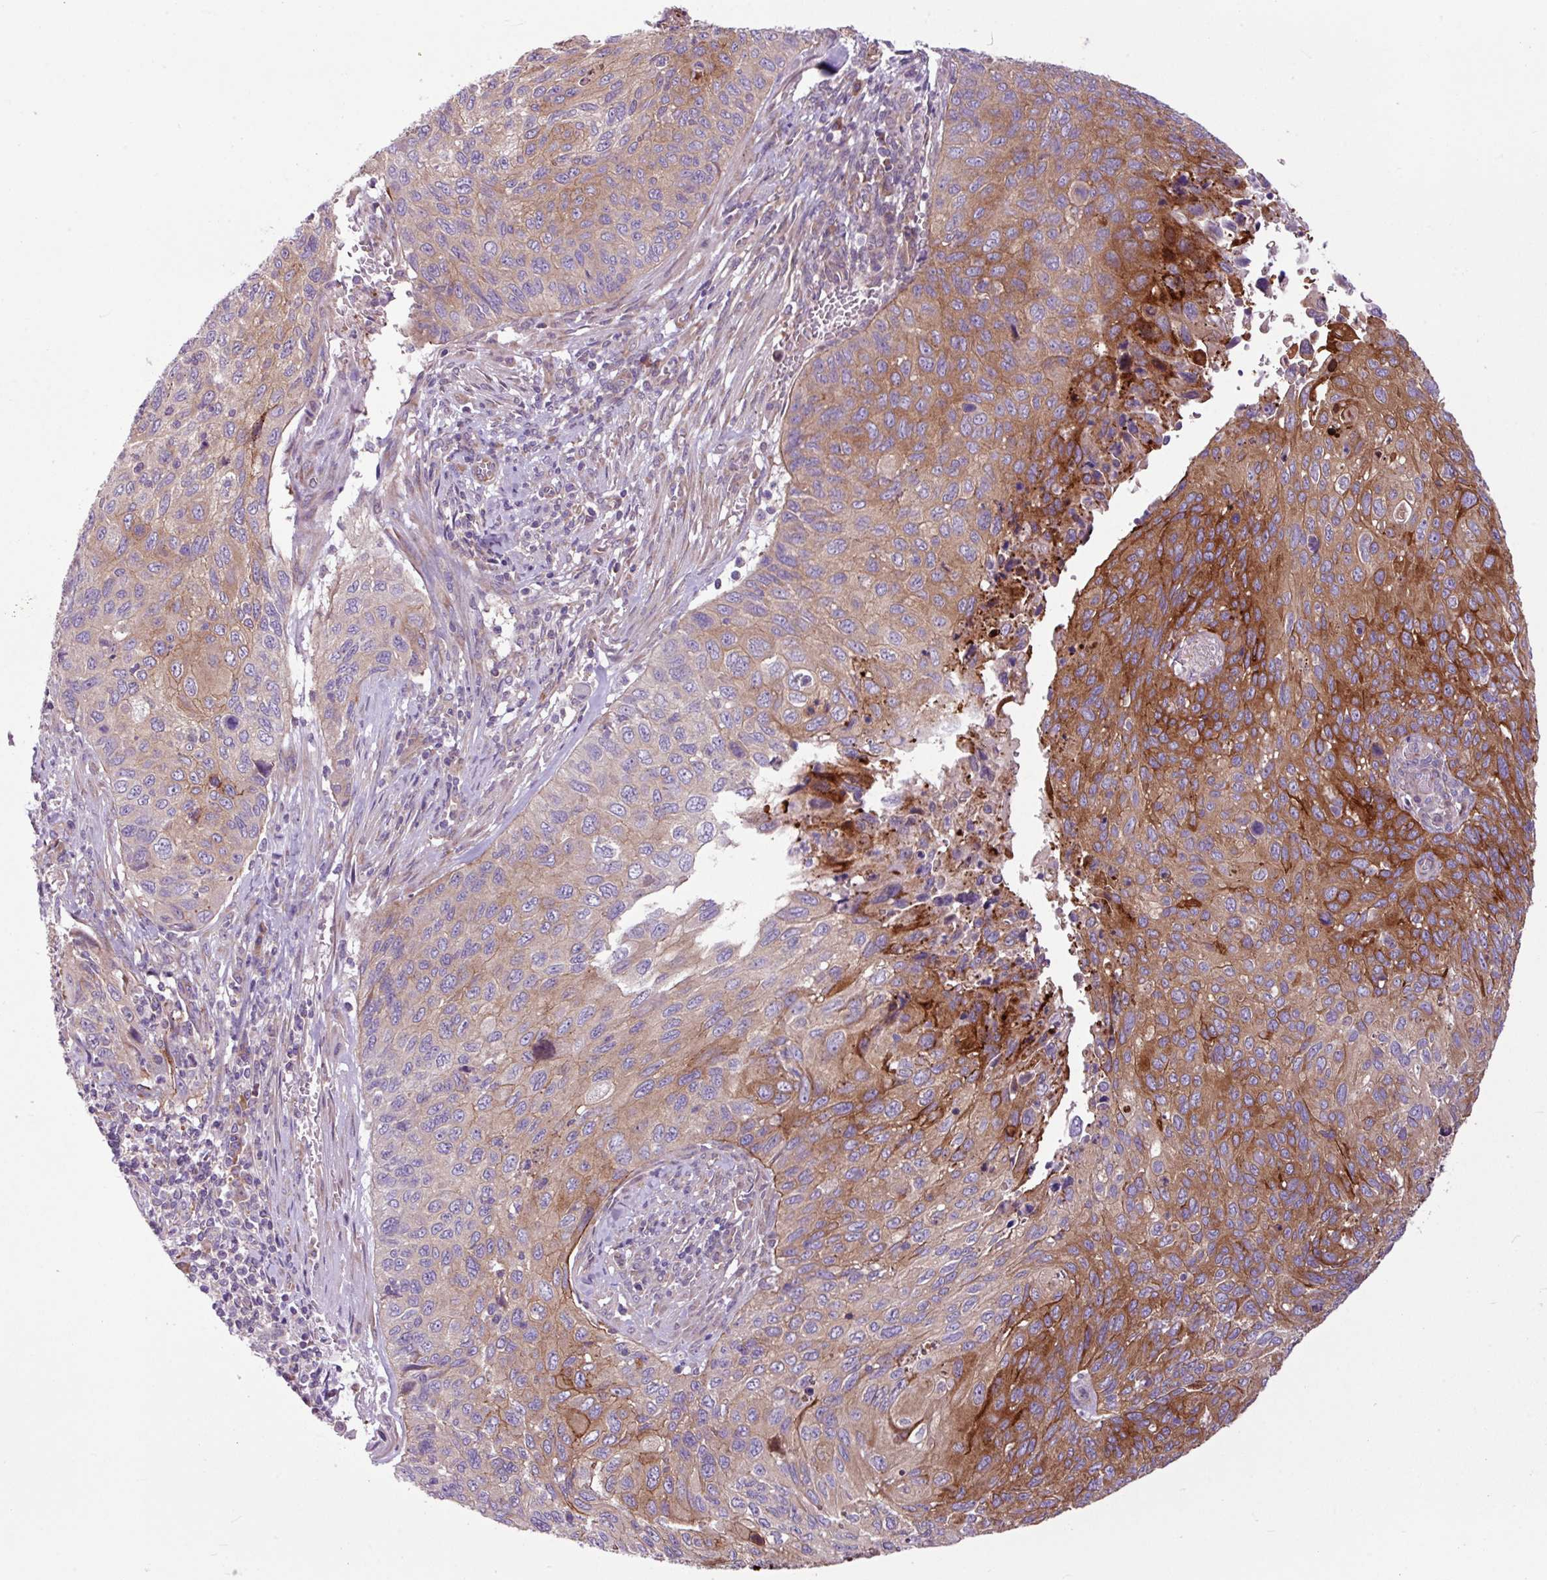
{"staining": {"intensity": "strong", "quantity": "25%-75%", "location": "cytoplasmic/membranous"}, "tissue": "cervical cancer", "cell_type": "Tumor cells", "image_type": "cancer", "snomed": [{"axis": "morphology", "description": "Squamous cell carcinoma, NOS"}, {"axis": "topography", "description": "Cervix"}], "caption": "DAB (3,3'-diaminobenzidine) immunohistochemical staining of cervical cancer (squamous cell carcinoma) exhibits strong cytoplasmic/membranous protein staining in approximately 25%-75% of tumor cells.", "gene": "MROH2A", "patient": {"sex": "female", "age": 70}}